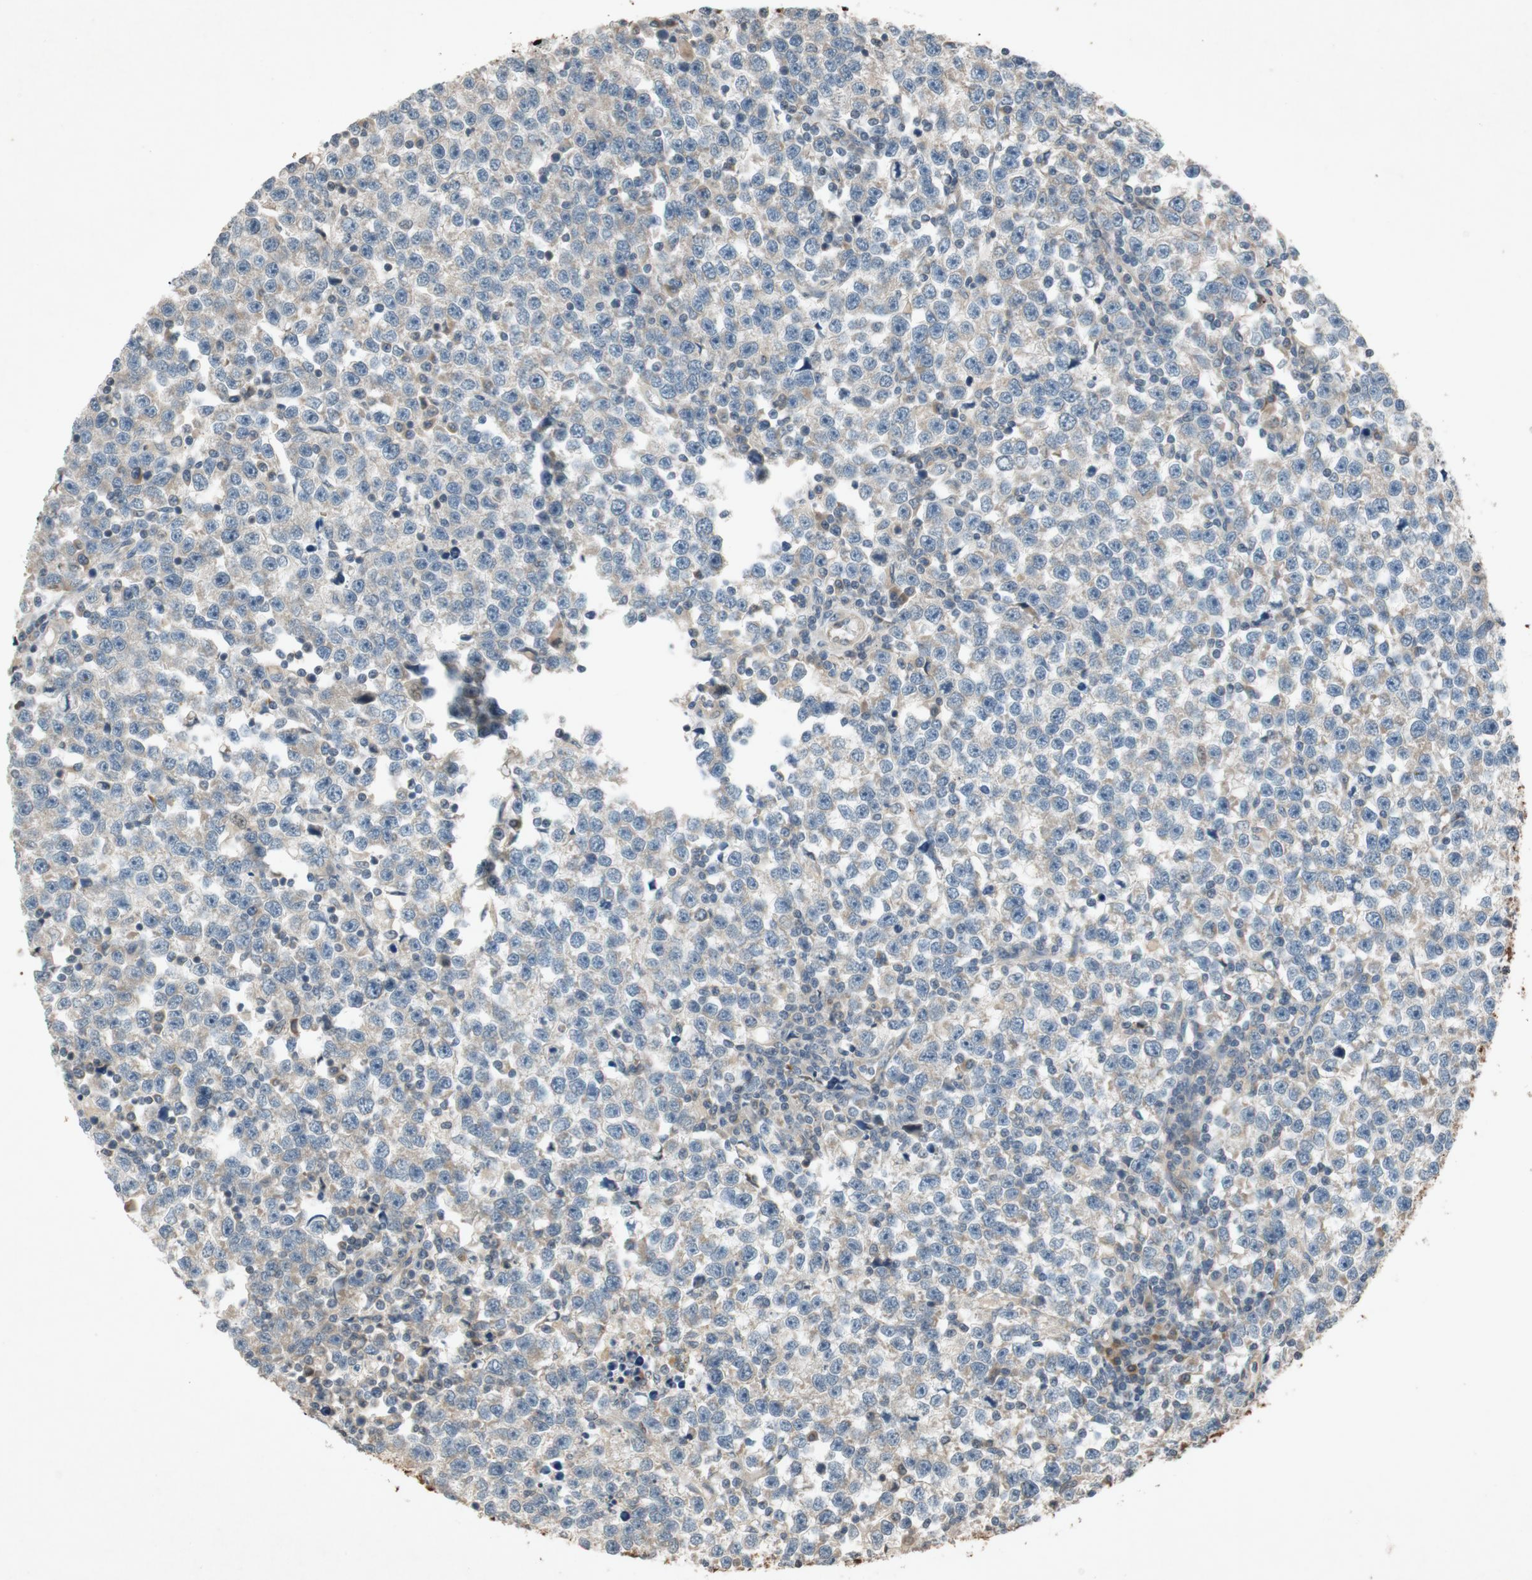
{"staining": {"intensity": "weak", "quantity": ">75%", "location": "cytoplasmic/membranous"}, "tissue": "testis cancer", "cell_type": "Tumor cells", "image_type": "cancer", "snomed": [{"axis": "morphology", "description": "Seminoma, NOS"}, {"axis": "topography", "description": "Testis"}], "caption": "Weak cytoplasmic/membranous protein staining is seen in approximately >75% of tumor cells in testis cancer (seminoma).", "gene": "ATP2C1", "patient": {"sex": "male", "age": 43}}